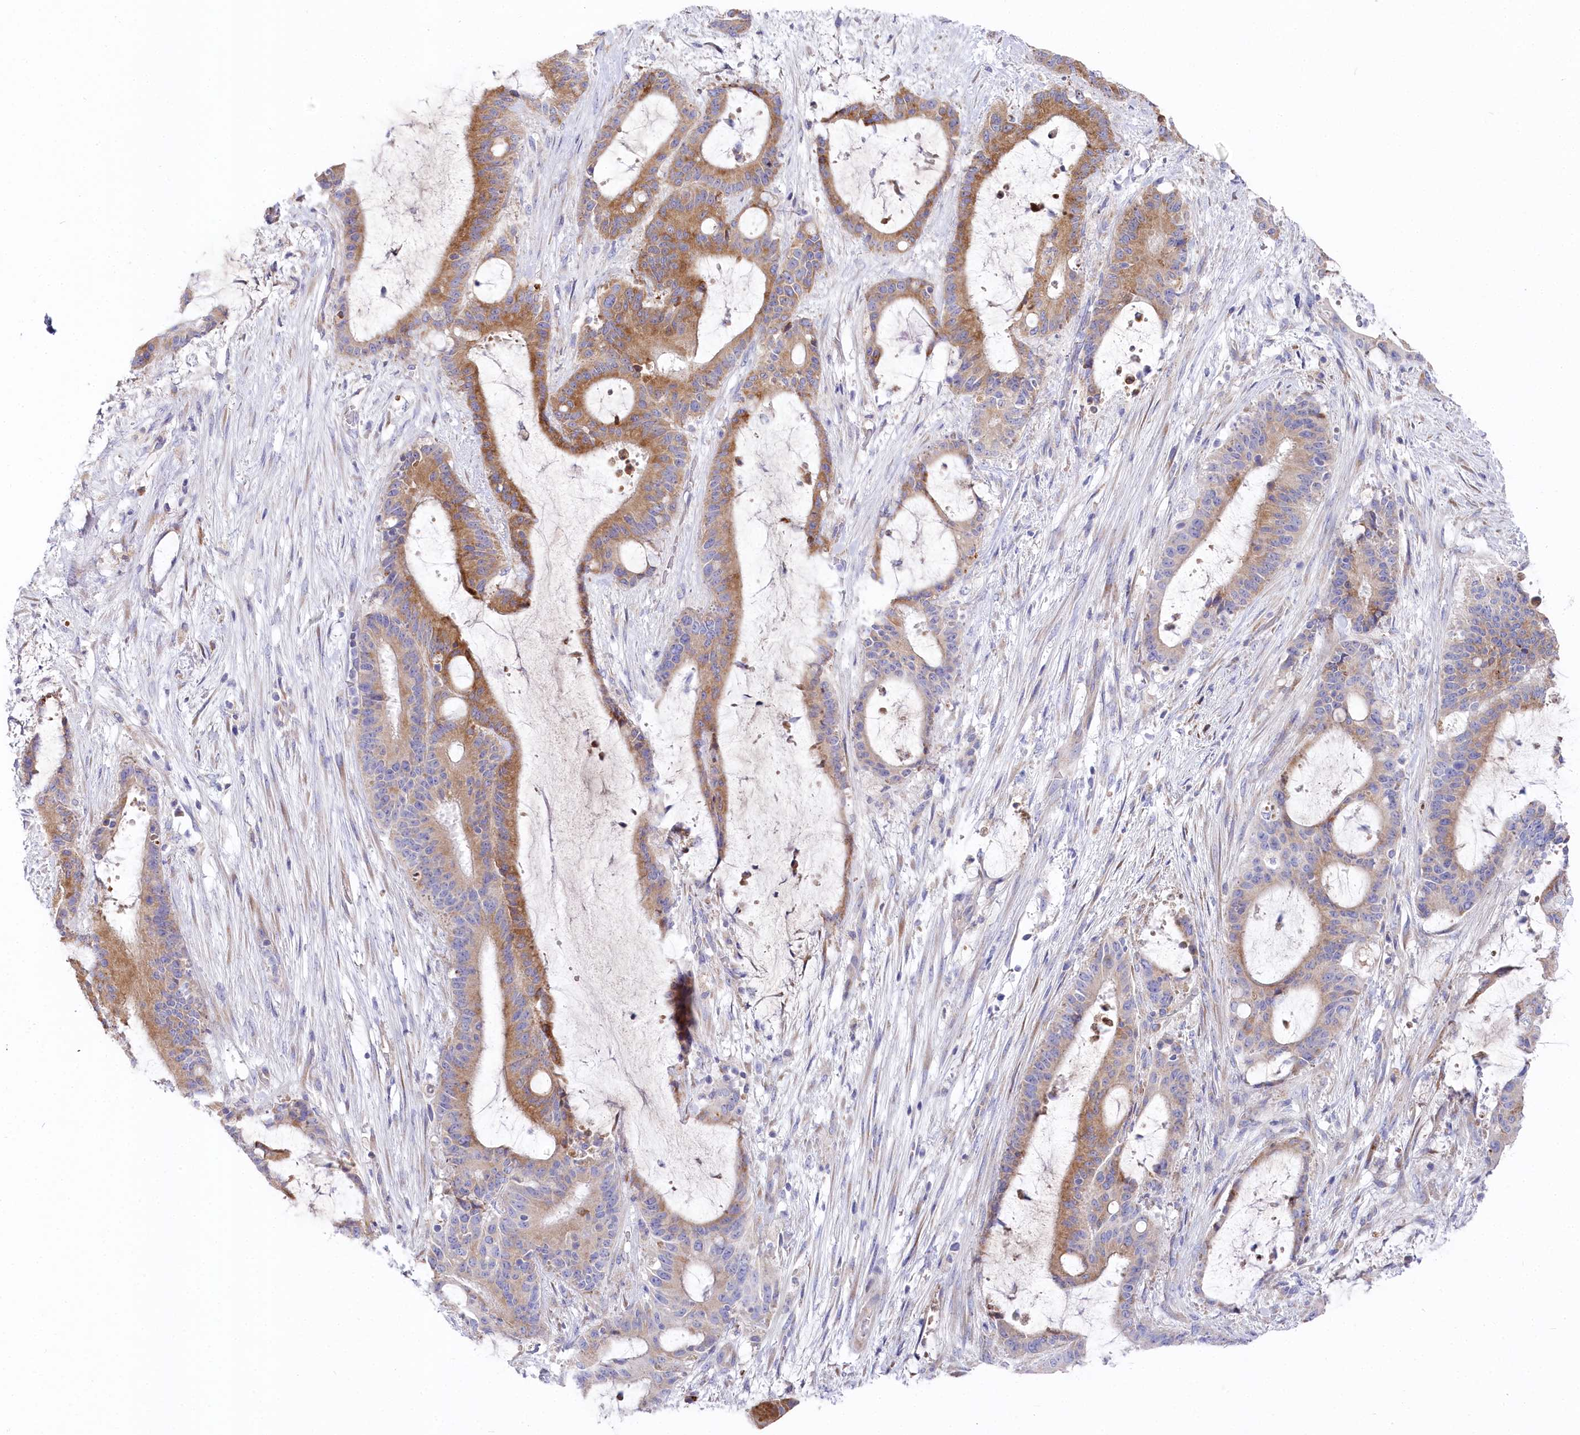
{"staining": {"intensity": "moderate", "quantity": ">75%", "location": "cytoplasmic/membranous"}, "tissue": "liver cancer", "cell_type": "Tumor cells", "image_type": "cancer", "snomed": [{"axis": "morphology", "description": "Normal tissue, NOS"}, {"axis": "morphology", "description": "Cholangiocarcinoma"}, {"axis": "topography", "description": "Liver"}, {"axis": "topography", "description": "Peripheral nerve tissue"}], "caption": "Immunohistochemistry (IHC) staining of liver cancer (cholangiocarcinoma), which exhibits medium levels of moderate cytoplasmic/membranous positivity in approximately >75% of tumor cells indicating moderate cytoplasmic/membranous protein expression. The staining was performed using DAB (3,3'-diaminobenzidine) (brown) for protein detection and nuclei were counterstained in hematoxylin (blue).", "gene": "POGLUT1", "patient": {"sex": "female", "age": 73}}